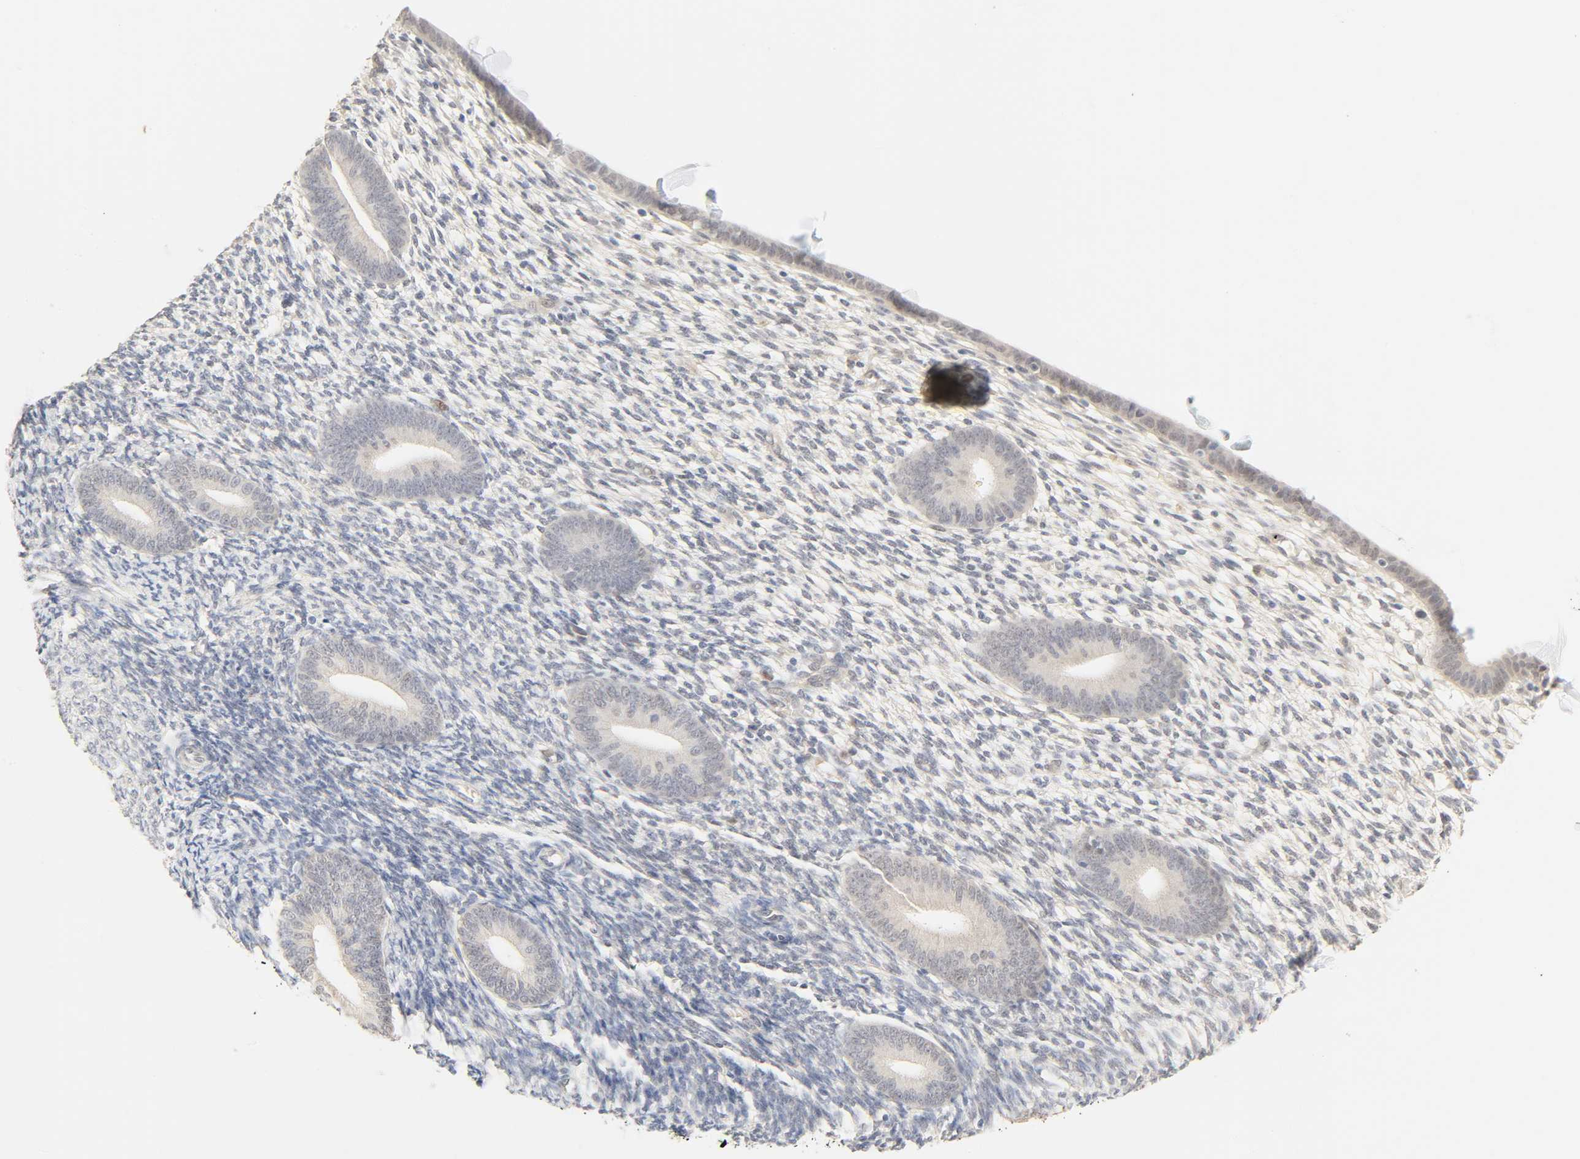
{"staining": {"intensity": "weak", "quantity": "<25%", "location": "cytoplasmic/membranous"}, "tissue": "endometrium", "cell_type": "Cells in endometrial stroma", "image_type": "normal", "snomed": [{"axis": "morphology", "description": "Normal tissue, NOS"}, {"axis": "topography", "description": "Endometrium"}], "caption": "The IHC photomicrograph has no significant expression in cells in endometrial stroma of endometrium. (Stains: DAB (3,3'-diaminobenzidine) immunohistochemistry with hematoxylin counter stain, Microscopy: brightfield microscopy at high magnification).", "gene": "ACSS2", "patient": {"sex": "female", "age": 57}}